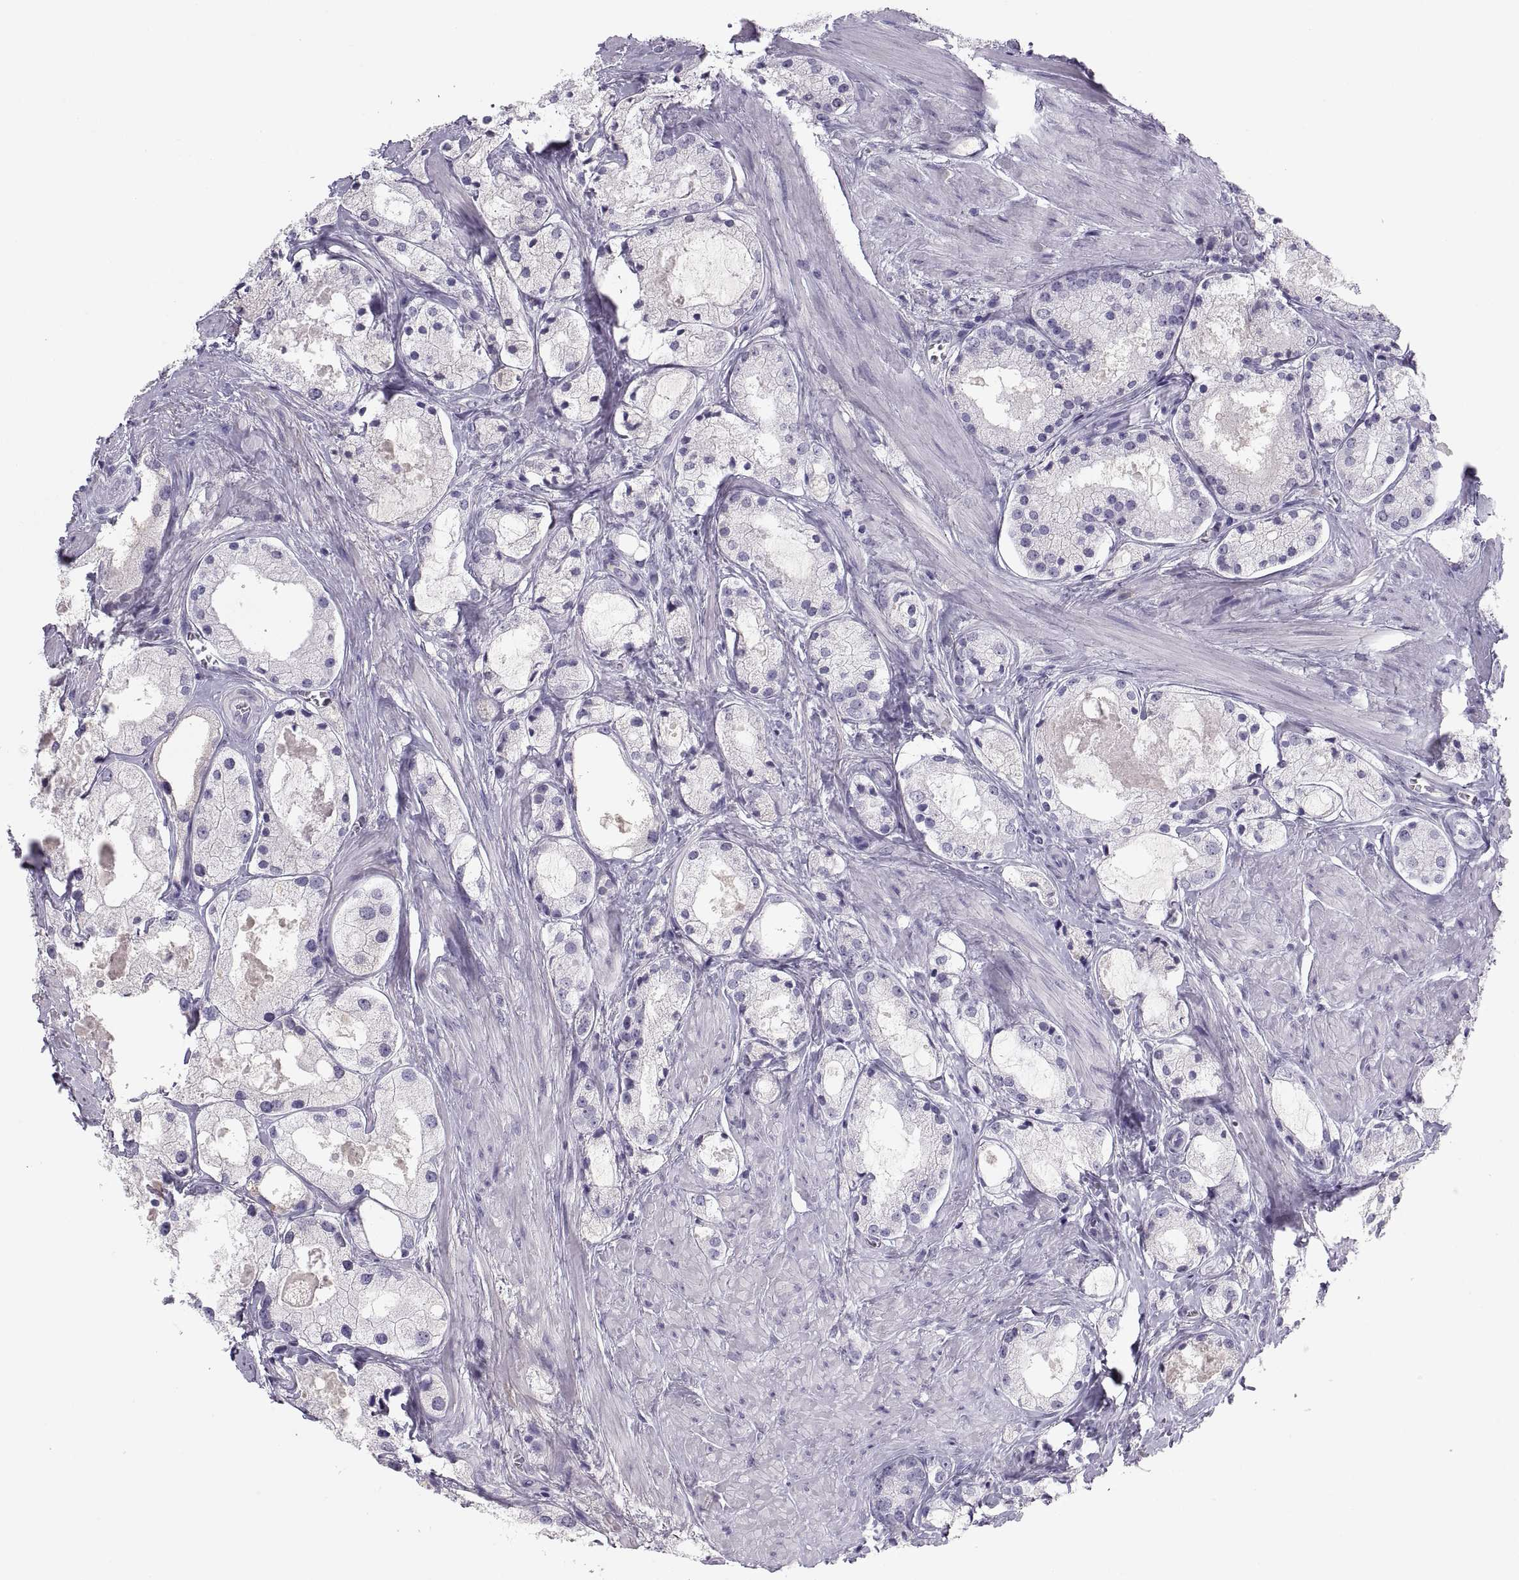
{"staining": {"intensity": "negative", "quantity": "none", "location": "none"}, "tissue": "prostate cancer", "cell_type": "Tumor cells", "image_type": "cancer", "snomed": [{"axis": "morphology", "description": "Adenocarcinoma, NOS"}, {"axis": "morphology", "description": "Adenocarcinoma, High grade"}, {"axis": "topography", "description": "Prostate"}], "caption": "Prostate cancer was stained to show a protein in brown. There is no significant expression in tumor cells.", "gene": "MAGEB2", "patient": {"sex": "male", "age": 64}}